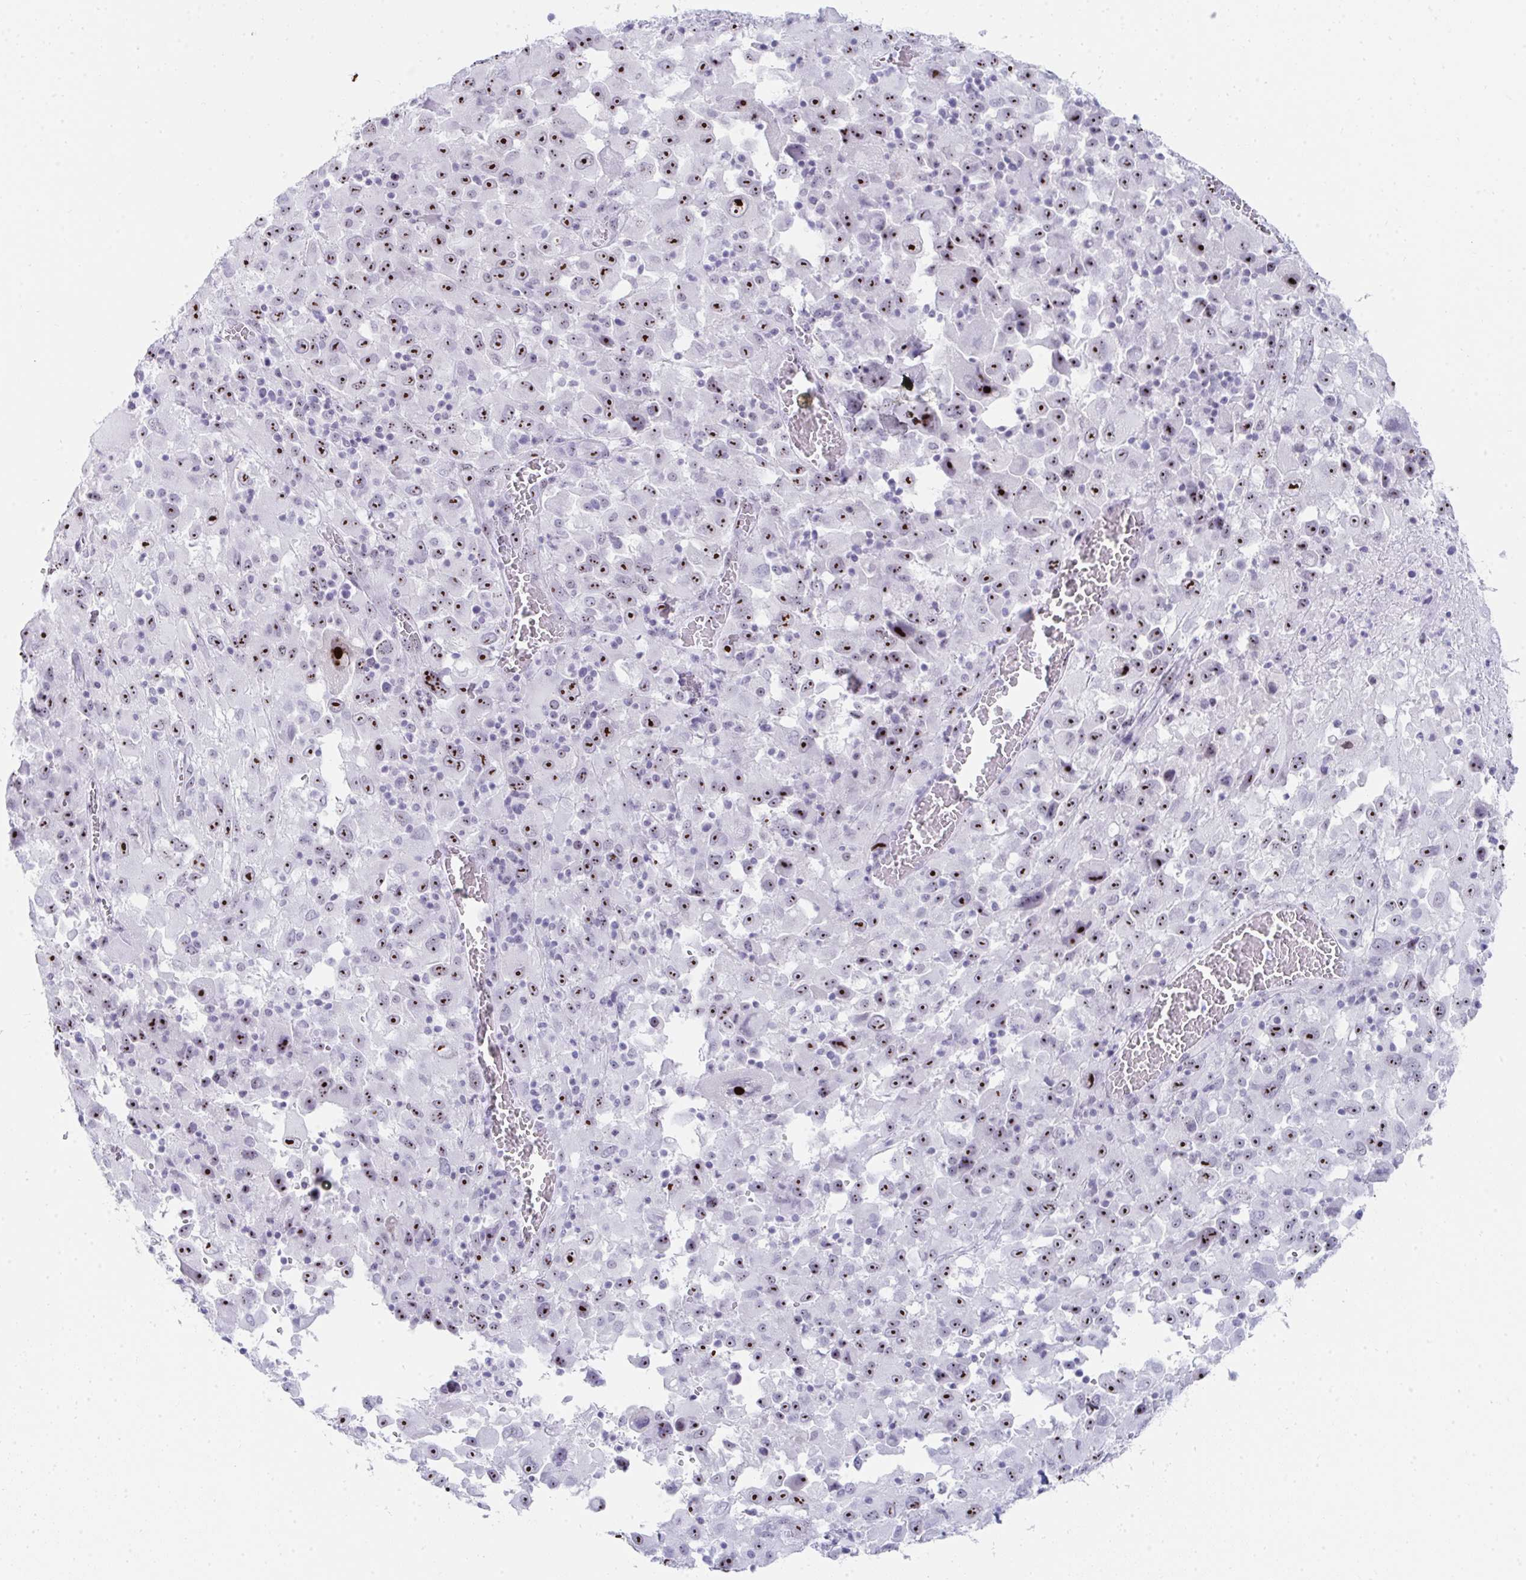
{"staining": {"intensity": "strong", "quantity": ">75%", "location": "nuclear"}, "tissue": "melanoma", "cell_type": "Tumor cells", "image_type": "cancer", "snomed": [{"axis": "morphology", "description": "Malignant melanoma, Metastatic site"}, {"axis": "topography", "description": "Soft tissue"}], "caption": "The micrograph reveals immunohistochemical staining of melanoma. There is strong nuclear staining is seen in about >75% of tumor cells.", "gene": "NOP10", "patient": {"sex": "male", "age": 50}}